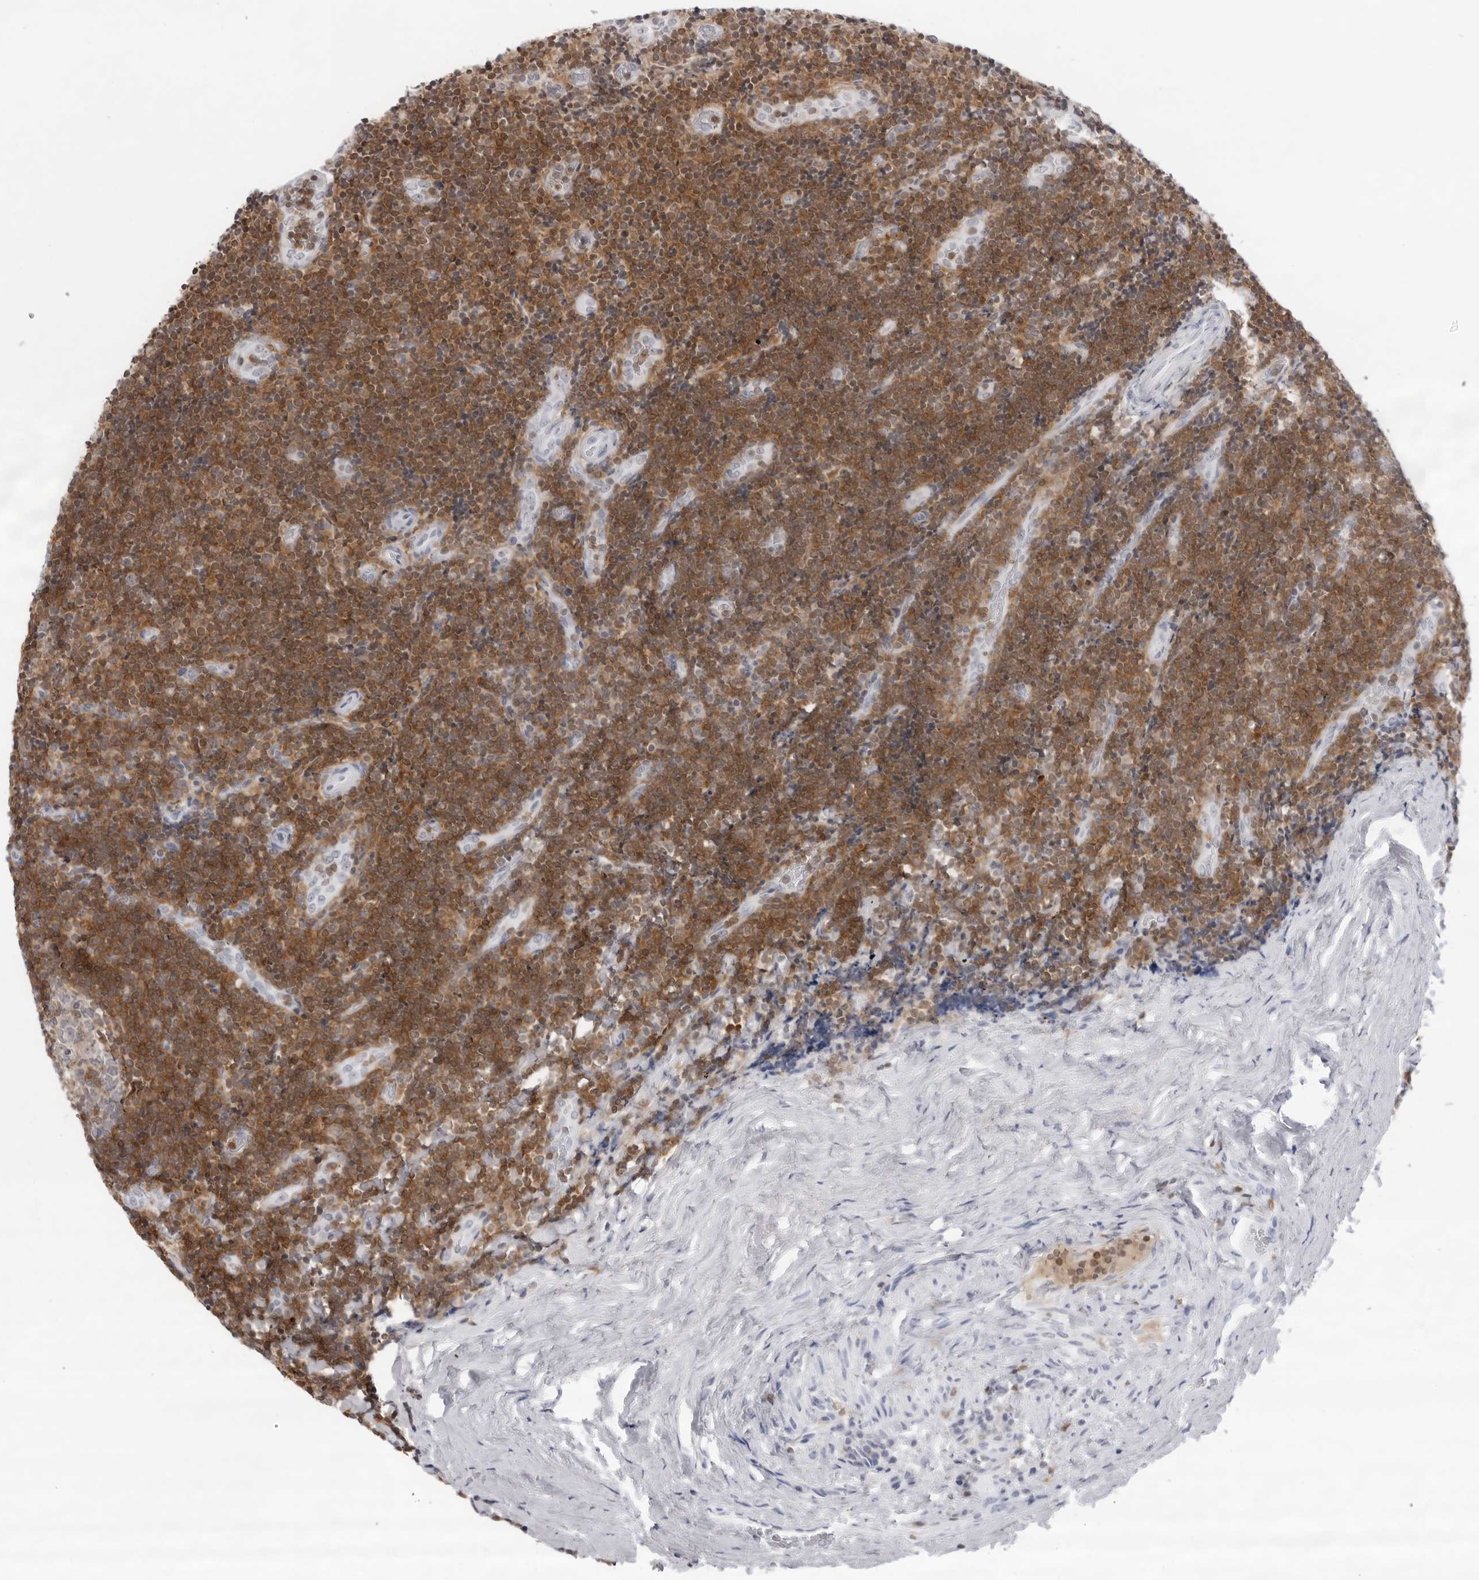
{"staining": {"intensity": "moderate", "quantity": ">75%", "location": "cytoplasmic/membranous,nuclear"}, "tissue": "lymphoma", "cell_type": "Tumor cells", "image_type": "cancer", "snomed": [{"axis": "morphology", "description": "Malignant lymphoma, non-Hodgkin's type, High grade"}, {"axis": "topography", "description": "Tonsil"}], "caption": "Immunohistochemistry (IHC) image of lymphoma stained for a protein (brown), which exhibits medium levels of moderate cytoplasmic/membranous and nuclear staining in approximately >75% of tumor cells.", "gene": "FMNL1", "patient": {"sex": "female", "age": 36}}